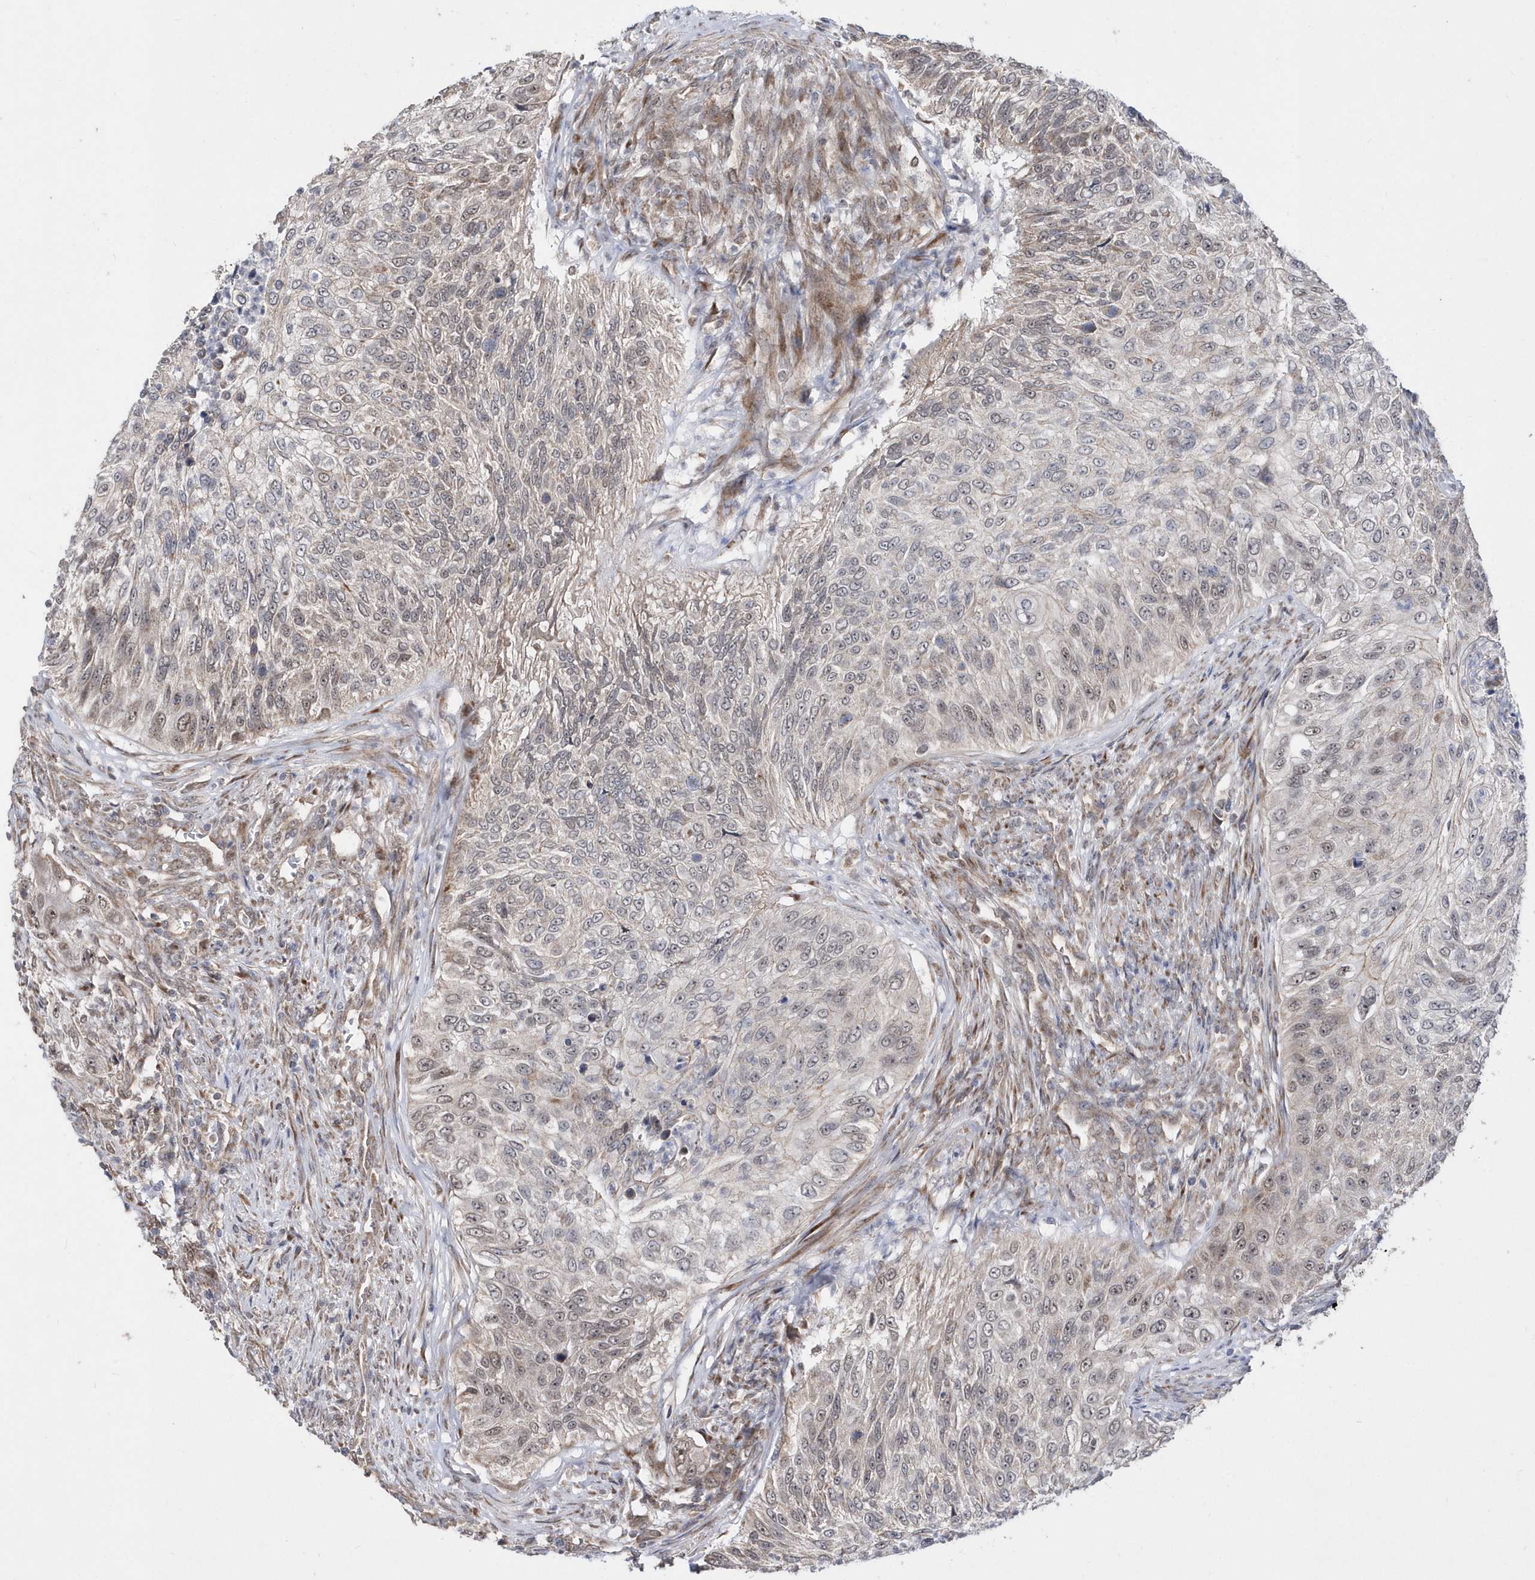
{"staining": {"intensity": "weak", "quantity": "<25%", "location": "cytoplasmic/membranous"}, "tissue": "urothelial cancer", "cell_type": "Tumor cells", "image_type": "cancer", "snomed": [{"axis": "morphology", "description": "Urothelial carcinoma, High grade"}, {"axis": "topography", "description": "Urinary bladder"}], "caption": "Human urothelial cancer stained for a protein using IHC displays no staining in tumor cells.", "gene": "DALRD3", "patient": {"sex": "female", "age": 60}}